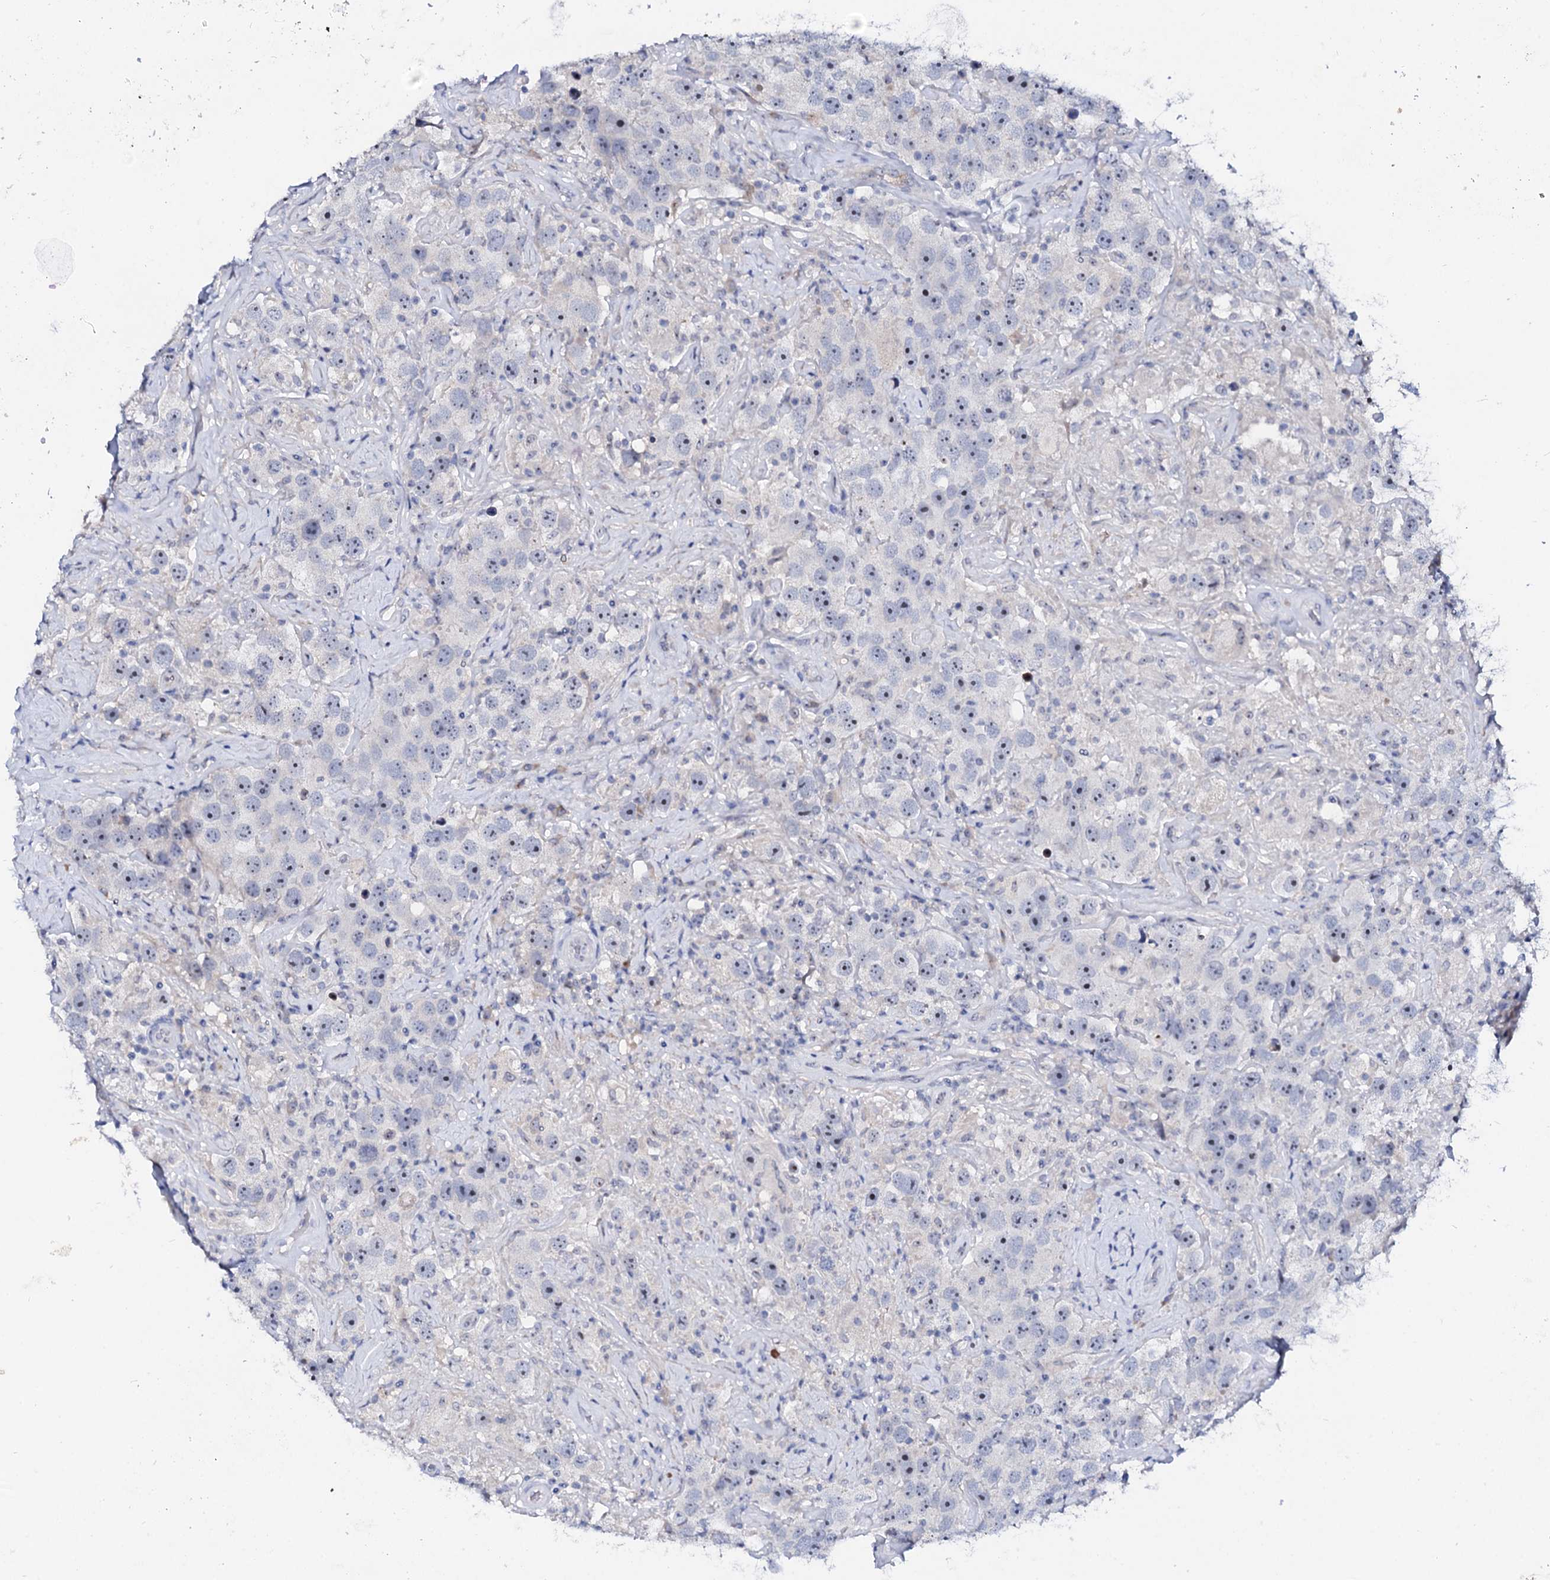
{"staining": {"intensity": "negative", "quantity": "none", "location": "none"}, "tissue": "testis cancer", "cell_type": "Tumor cells", "image_type": "cancer", "snomed": [{"axis": "morphology", "description": "Seminoma, NOS"}, {"axis": "topography", "description": "Testis"}], "caption": "This histopathology image is of testis cancer (seminoma) stained with IHC to label a protein in brown with the nuclei are counter-stained blue. There is no expression in tumor cells. Nuclei are stained in blue.", "gene": "BTBD16", "patient": {"sex": "male", "age": 49}}